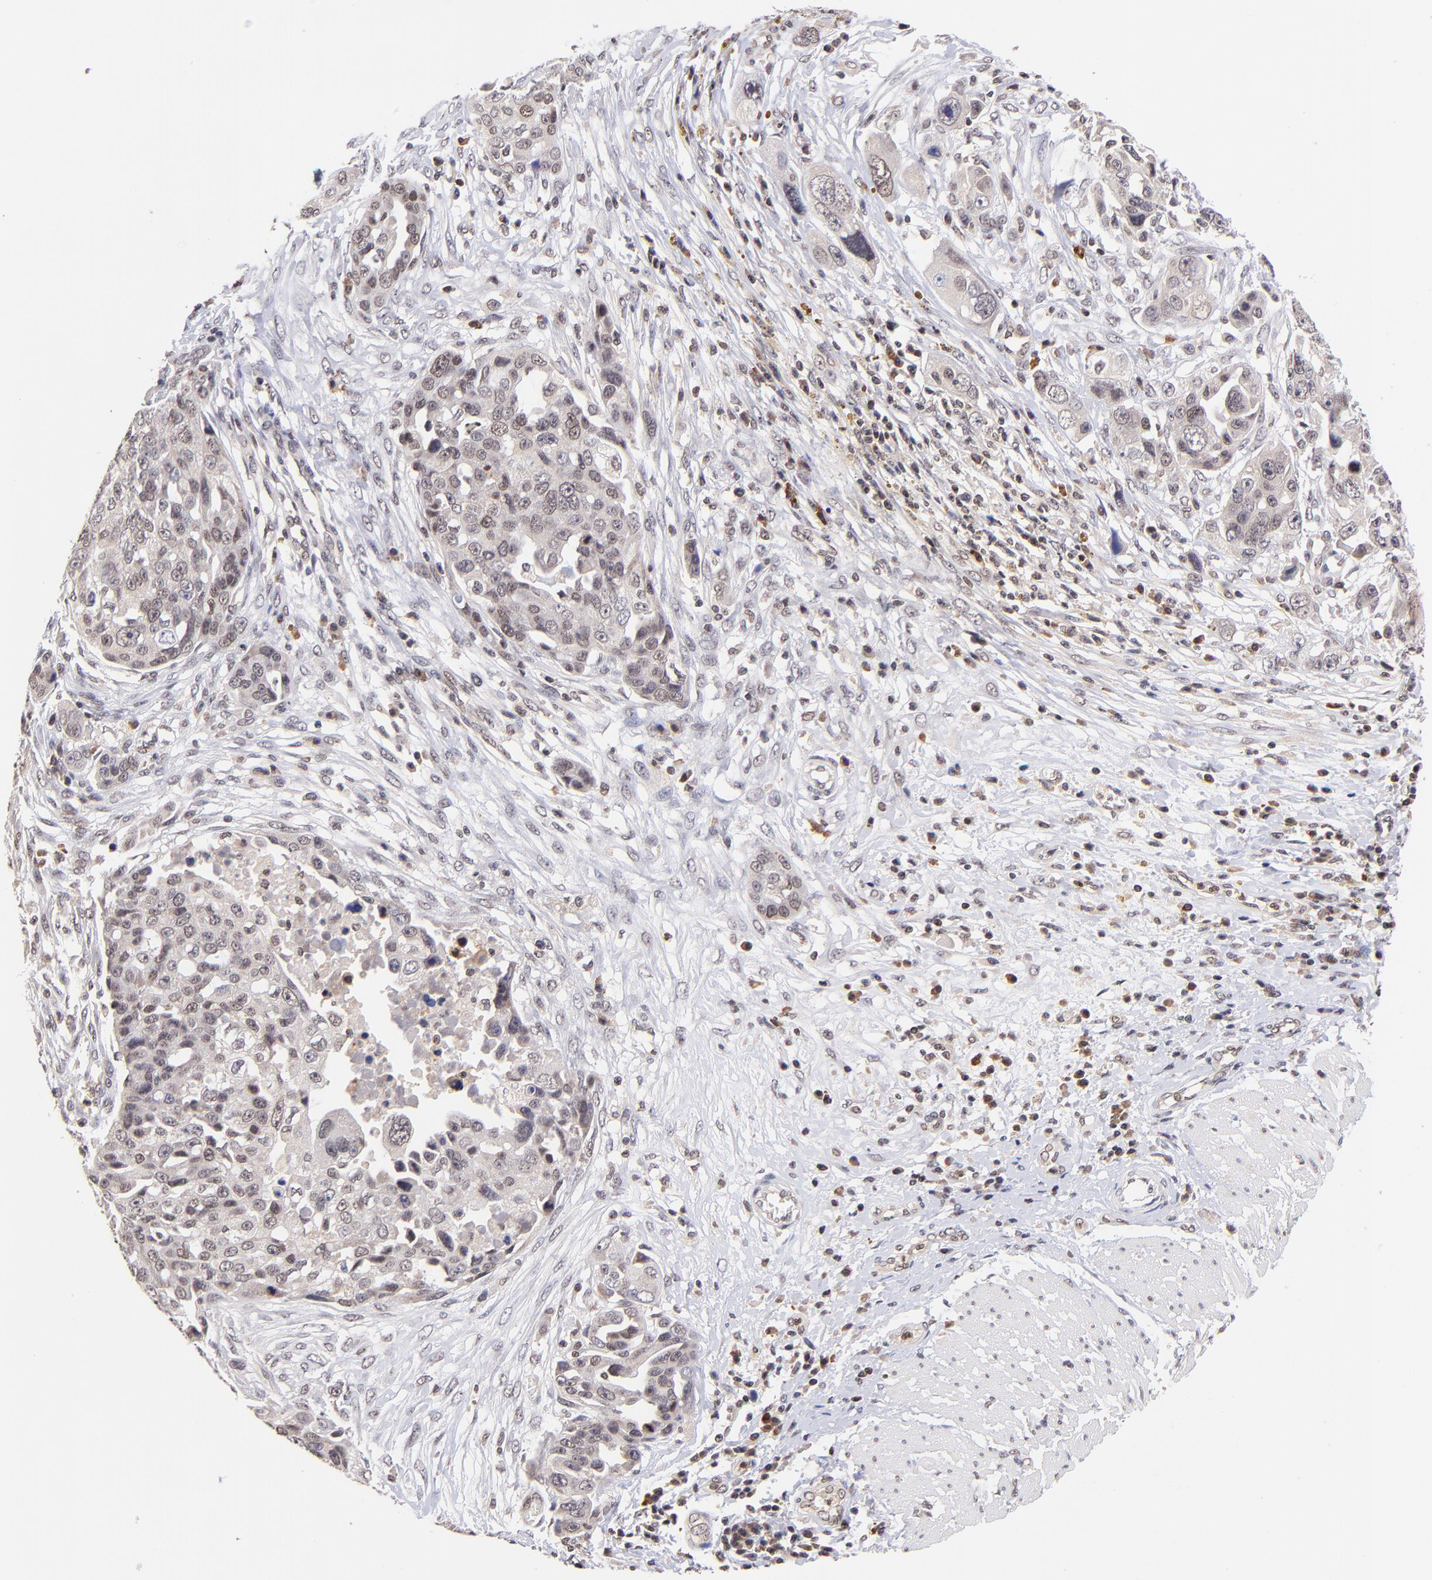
{"staining": {"intensity": "weak", "quantity": "25%-75%", "location": "cytoplasmic/membranous,nuclear"}, "tissue": "ovarian cancer", "cell_type": "Tumor cells", "image_type": "cancer", "snomed": [{"axis": "morphology", "description": "Carcinoma, endometroid"}, {"axis": "topography", "description": "Ovary"}], "caption": "Immunohistochemical staining of ovarian endometroid carcinoma shows low levels of weak cytoplasmic/membranous and nuclear protein expression in approximately 25%-75% of tumor cells. The staining is performed using DAB brown chromogen to label protein expression. The nuclei are counter-stained blue using hematoxylin.", "gene": "WDR25", "patient": {"sex": "female", "age": 75}}